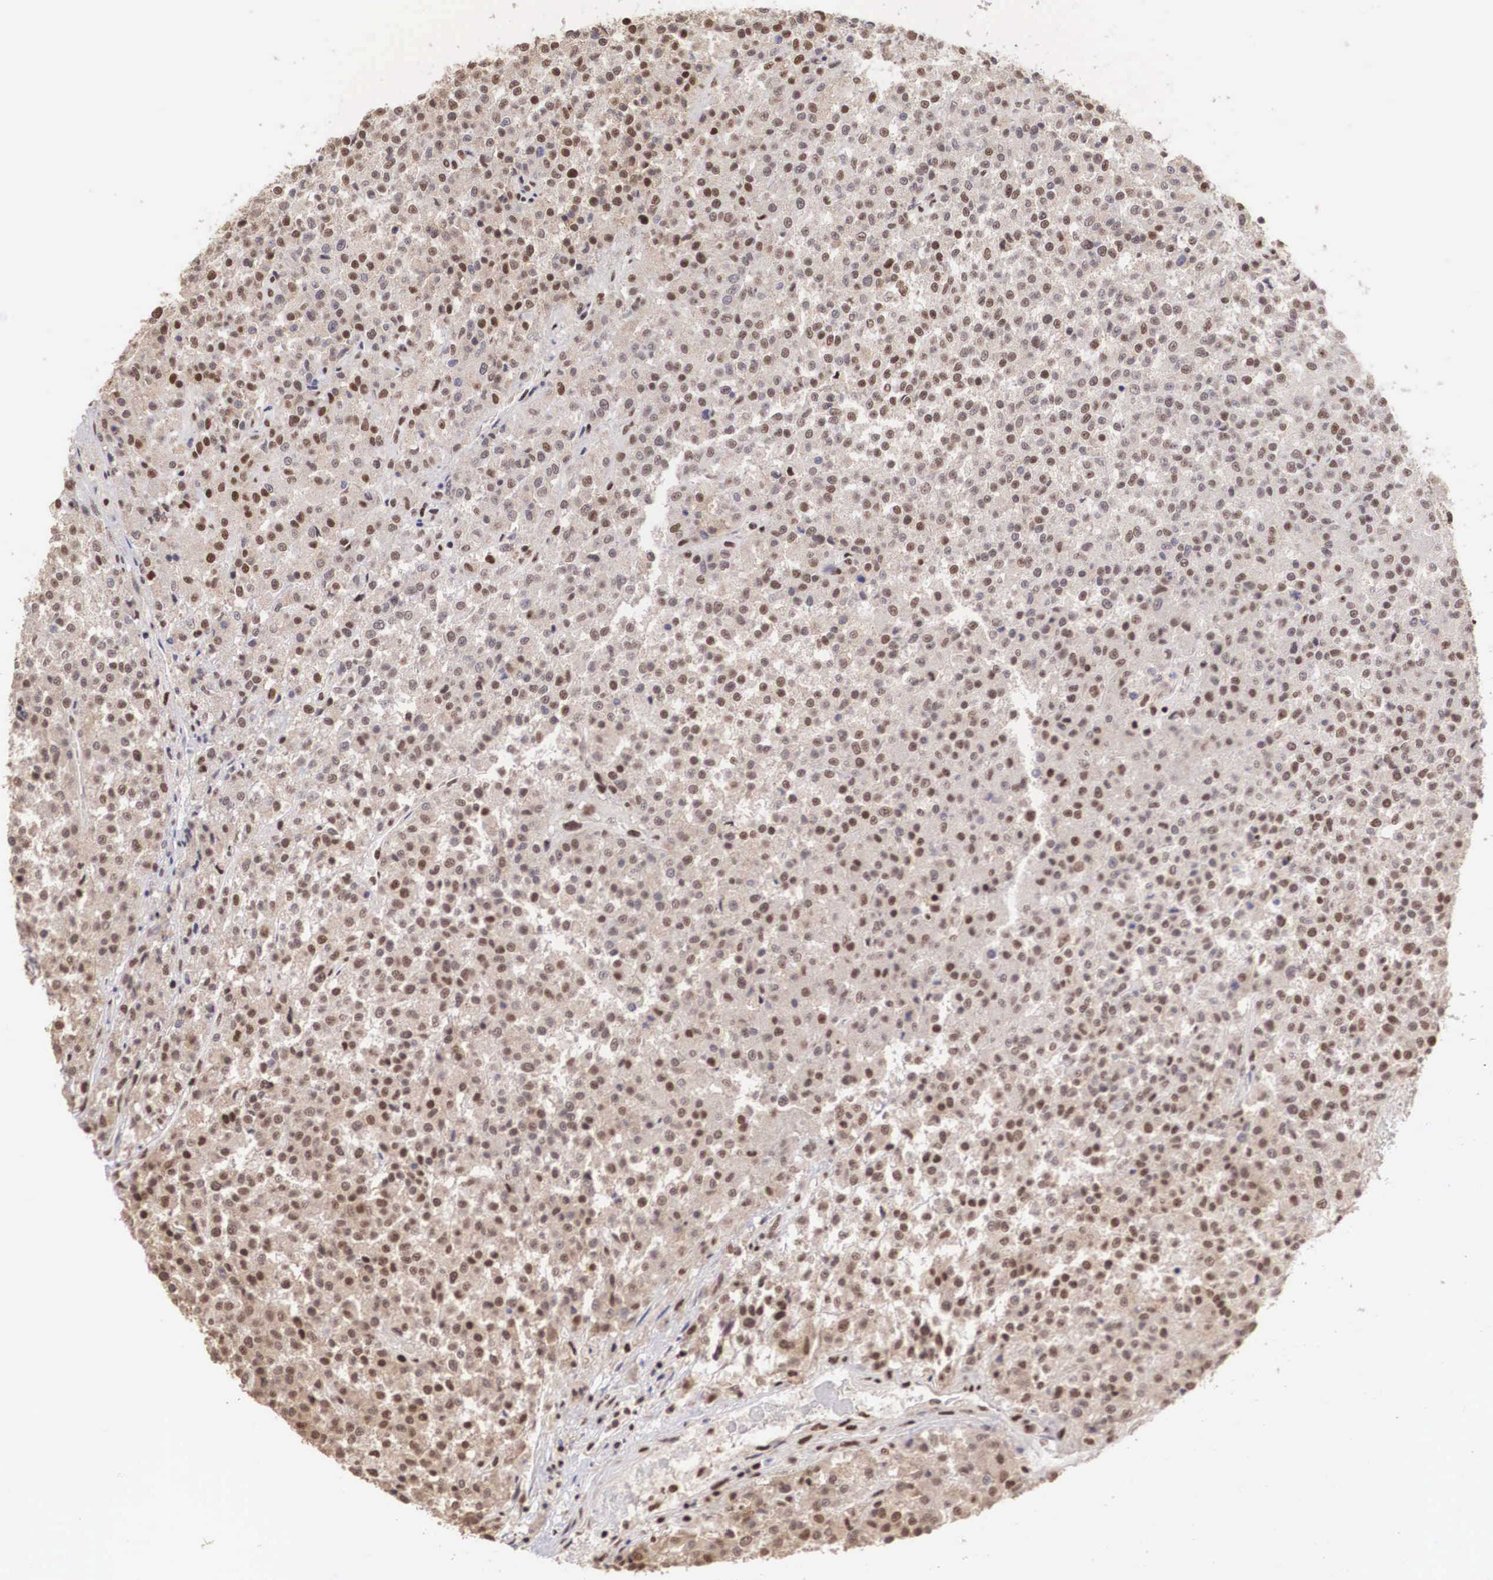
{"staining": {"intensity": "moderate", "quantity": "25%-75%", "location": "nuclear"}, "tissue": "testis cancer", "cell_type": "Tumor cells", "image_type": "cancer", "snomed": [{"axis": "morphology", "description": "Seminoma, NOS"}, {"axis": "topography", "description": "Testis"}], "caption": "Protein staining displays moderate nuclear positivity in approximately 25%-75% of tumor cells in testis cancer (seminoma).", "gene": "HTATSF1", "patient": {"sex": "male", "age": 59}}